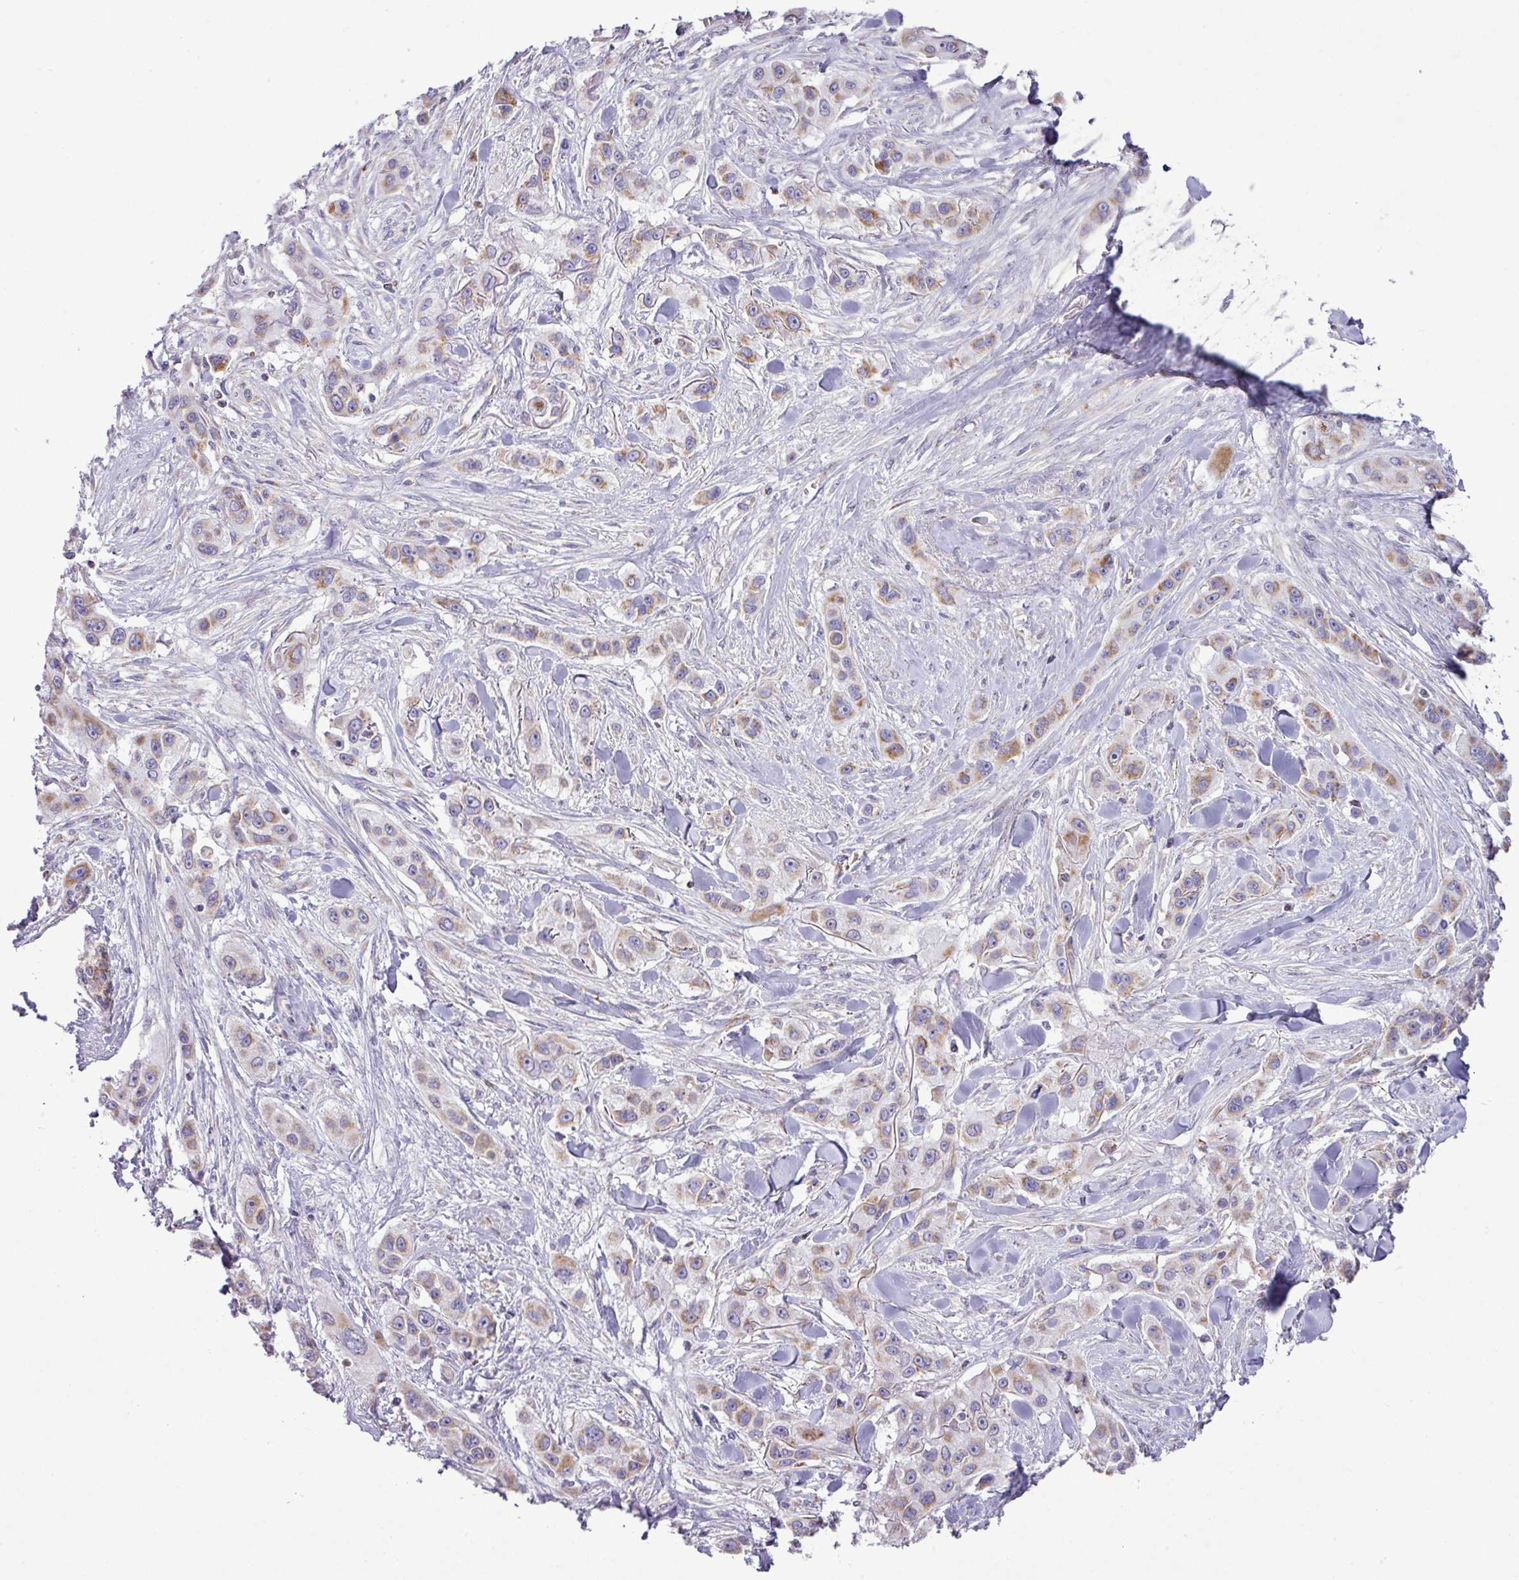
{"staining": {"intensity": "moderate", "quantity": ">75%", "location": "cytoplasmic/membranous"}, "tissue": "skin cancer", "cell_type": "Tumor cells", "image_type": "cancer", "snomed": [{"axis": "morphology", "description": "Squamous cell carcinoma, NOS"}, {"axis": "topography", "description": "Skin"}], "caption": "Tumor cells show medium levels of moderate cytoplasmic/membranous expression in approximately >75% of cells in human skin cancer (squamous cell carcinoma). (Stains: DAB in brown, nuclei in blue, Microscopy: brightfield microscopy at high magnification).", "gene": "ZNF81", "patient": {"sex": "male", "age": 63}}